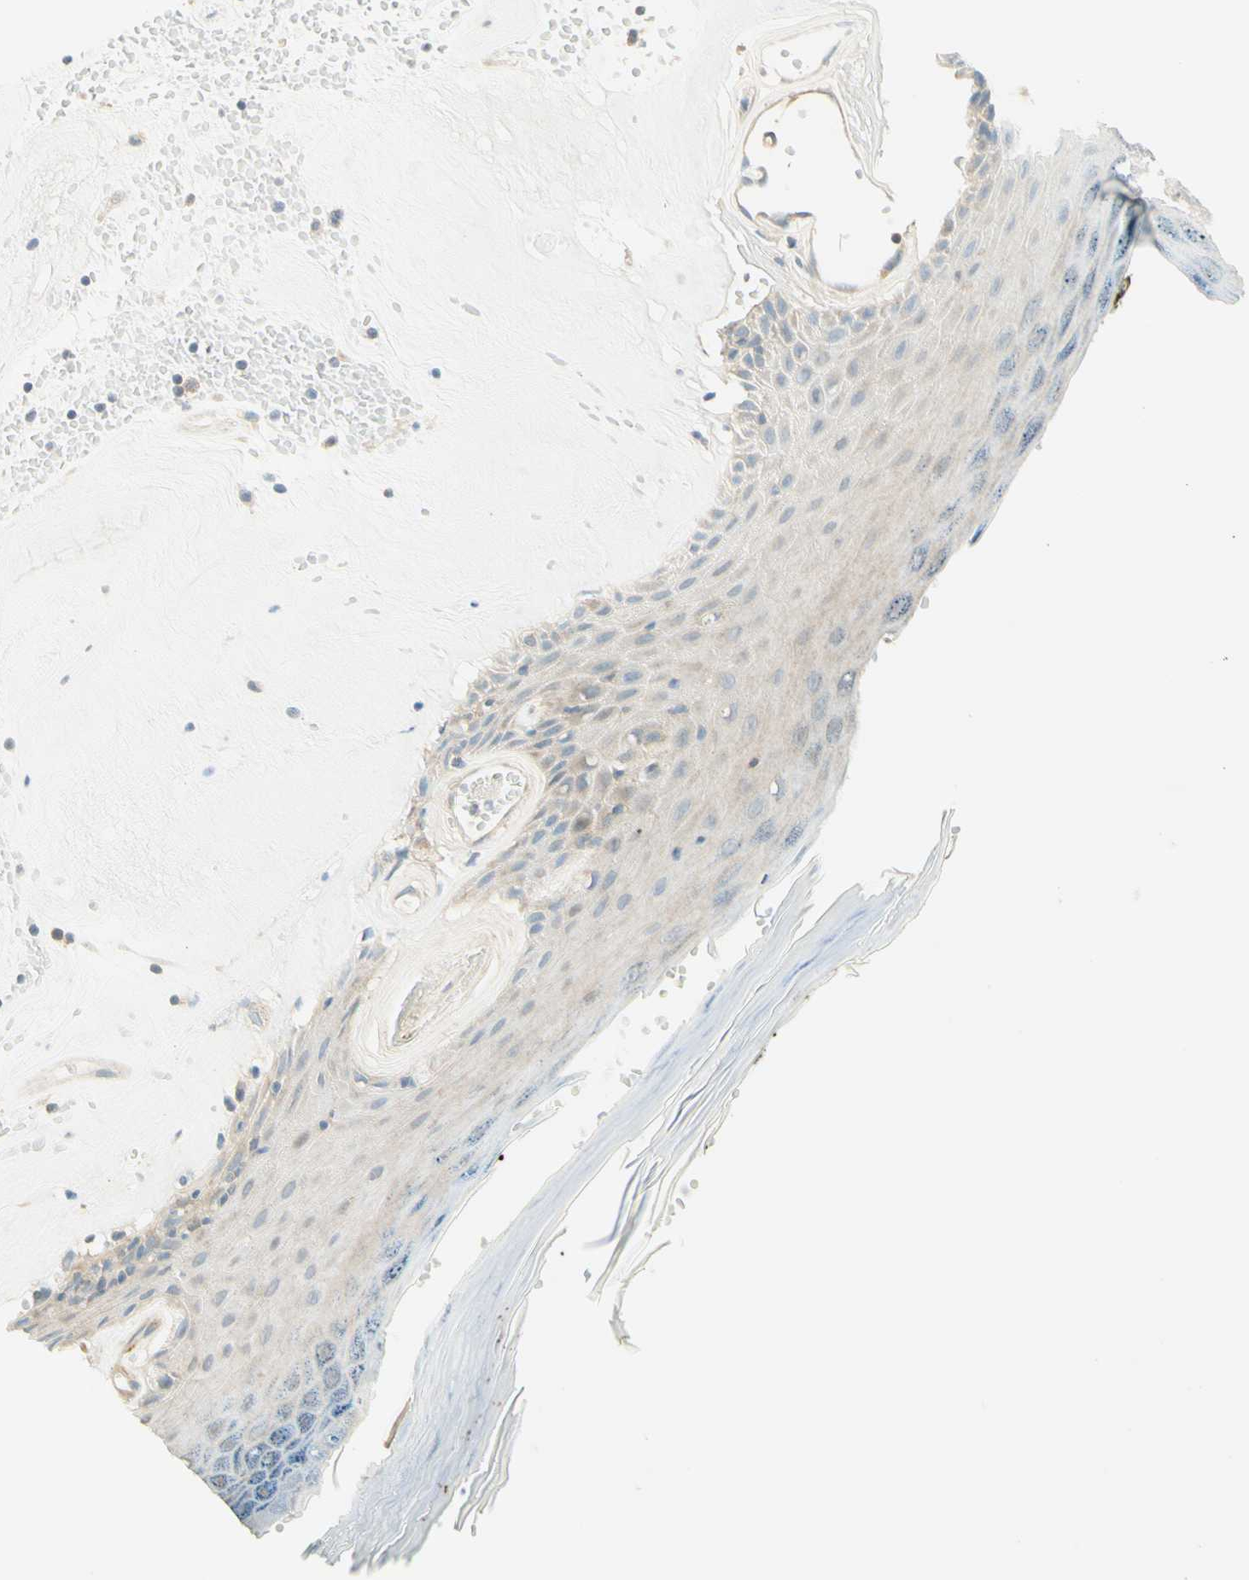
{"staining": {"intensity": "moderate", "quantity": "<25%", "location": "cytoplasmic/membranous"}, "tissue": "skin", "cell_type": "Epidermal cells", "image_type": "normal", "snomed": [{"axis": "morphology", "description": "Normal tissue, NOS"}, {"axis": "morphology", "description": "Inflammation, NOS"}, {"axis": "topography", "description": "Vulva"}], "caption": "Protein staining exhibits moderate cytoplasmic/membranous staining in approximately <25% of epidermal cells in unremarkable skin.", "gene": "PROM1", "patient": {"sex": "female", "age": 84}}